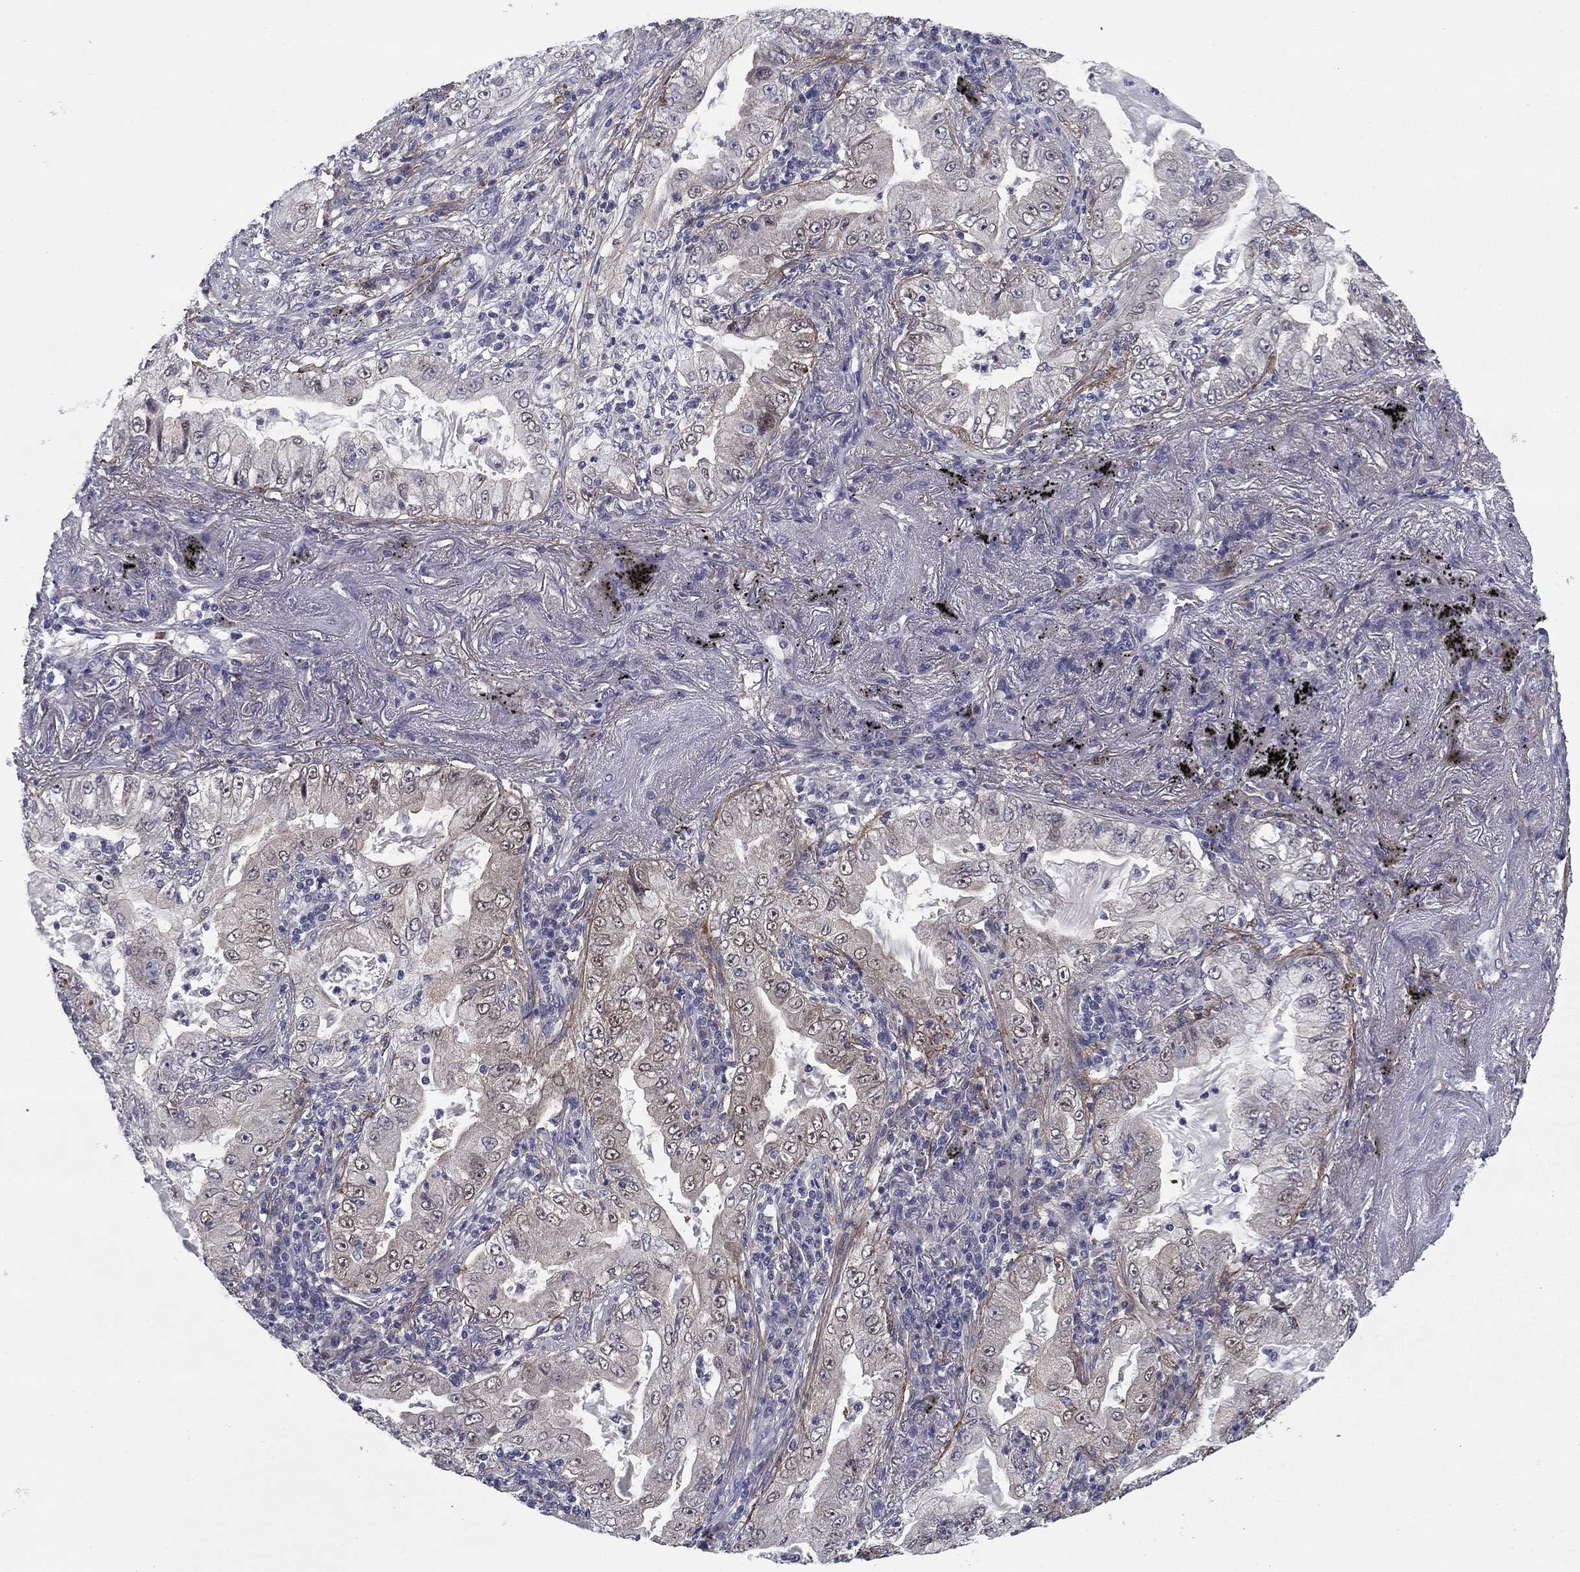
{"staining": {"intensity": "negative", "quantity": "none", "location": "none"}, "tissue": "lung cancer", "cell_type": "Tumor cells", "image_type": "cancer", "snomed": [{"axis": "morphology", "description": "Adenocarcinoma, NOS"}, {"axis": "topography", "description": "Lung"}], "caption": "Protein analysis of lung cancer (adenocarcinoma) shows no significant positivity in tumor cells.", "gene": "REXO5", "patient": {"sex": "female", "age": 73}}